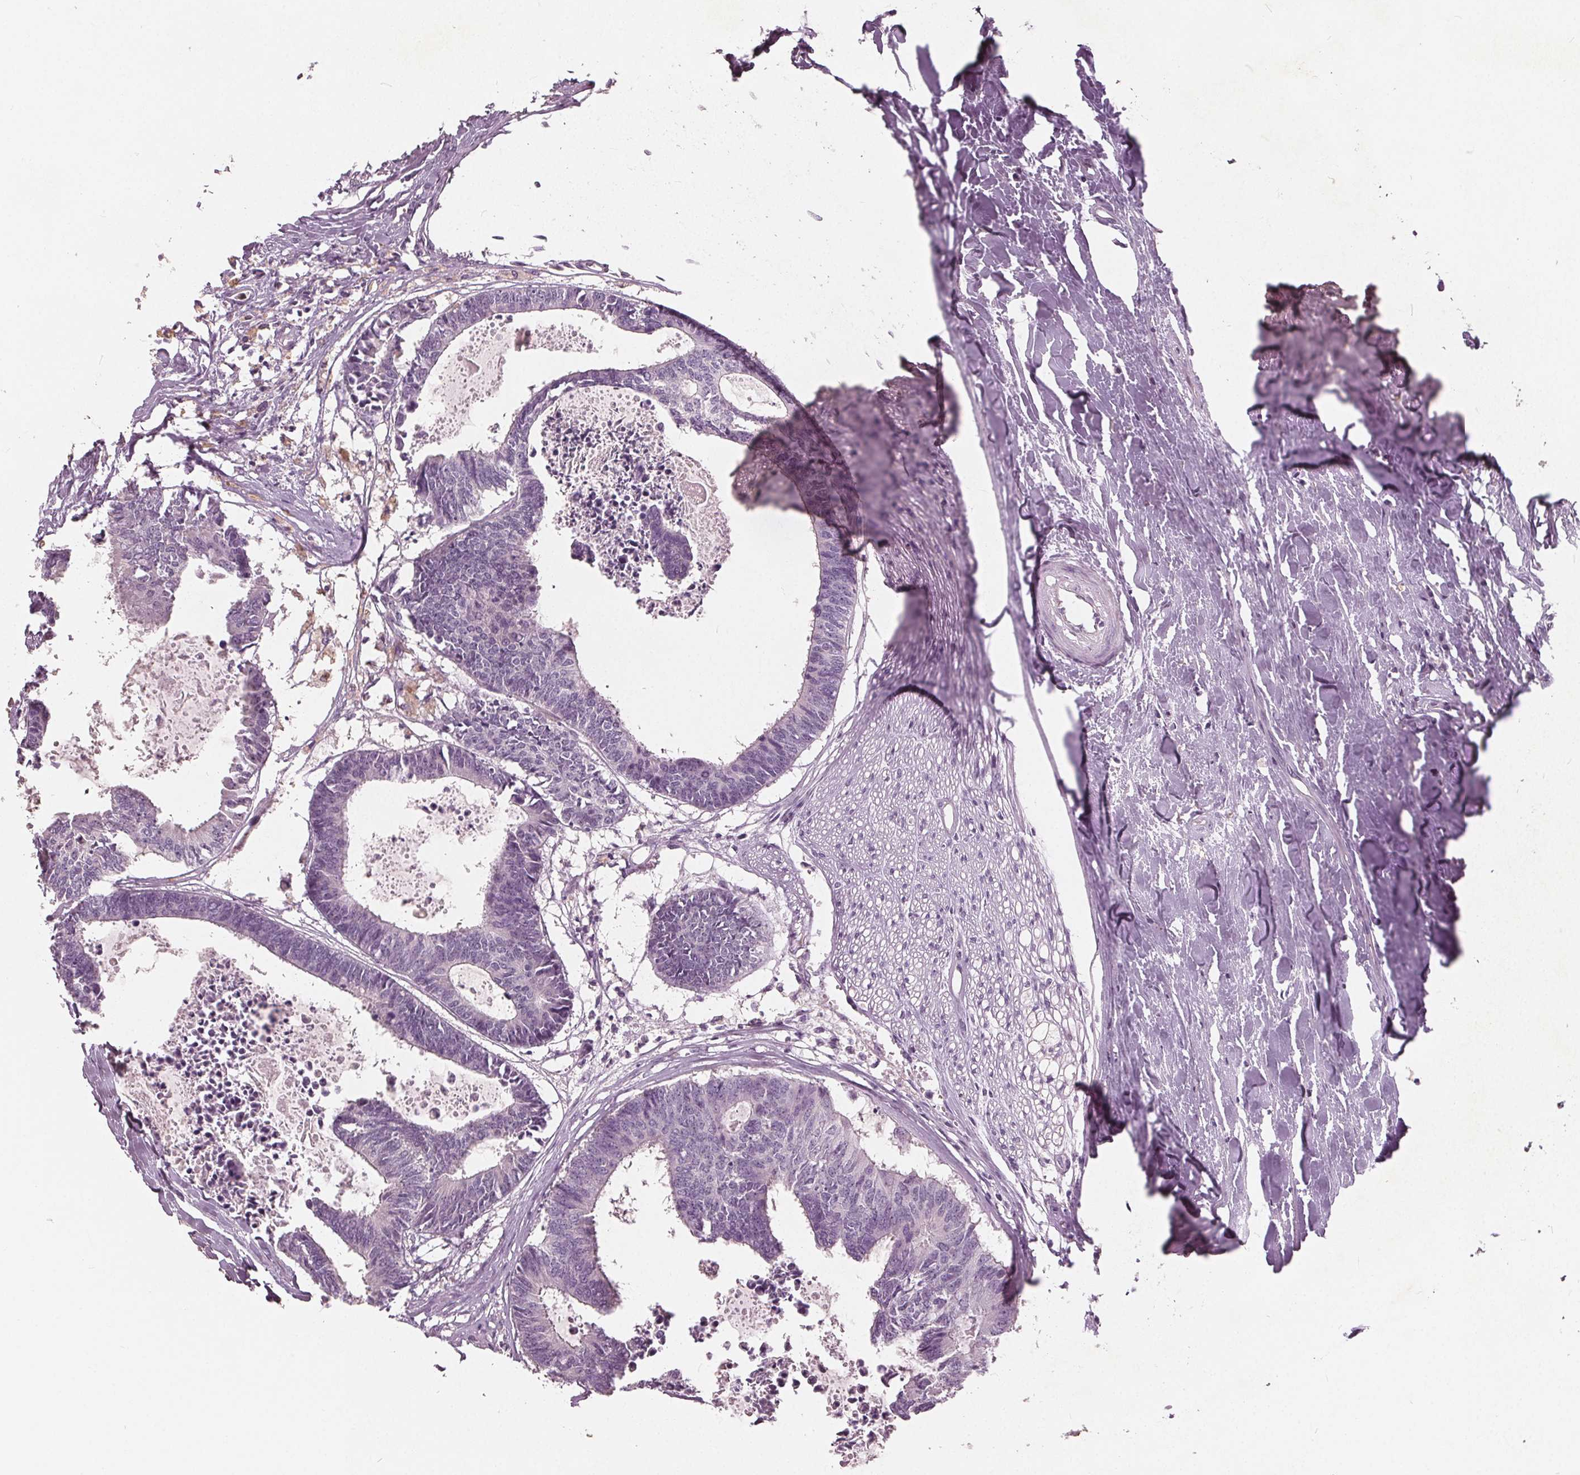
{"staining": {"intensity": "negative", "quantity": "none", "location": "none"}, "tissue": "colorectal cancer", "cell_type": "Tumor cells", "image_type": "cancer", "snomed": [{"axis": "morphology", "description": "Adenocarcinoma, NOS"}, {"axis": "topography", "description": "Colon"}, {"axis": "topography", "description": "Rectum"}], "caption": "Immunohistochemistry (IHC) histopathology image of human colorectal cancer stained for a protein (brown), which exhibits no positivity in tumor cells.", "gene": "TKFC", "patient": {"sex": "male", "age": 57}}